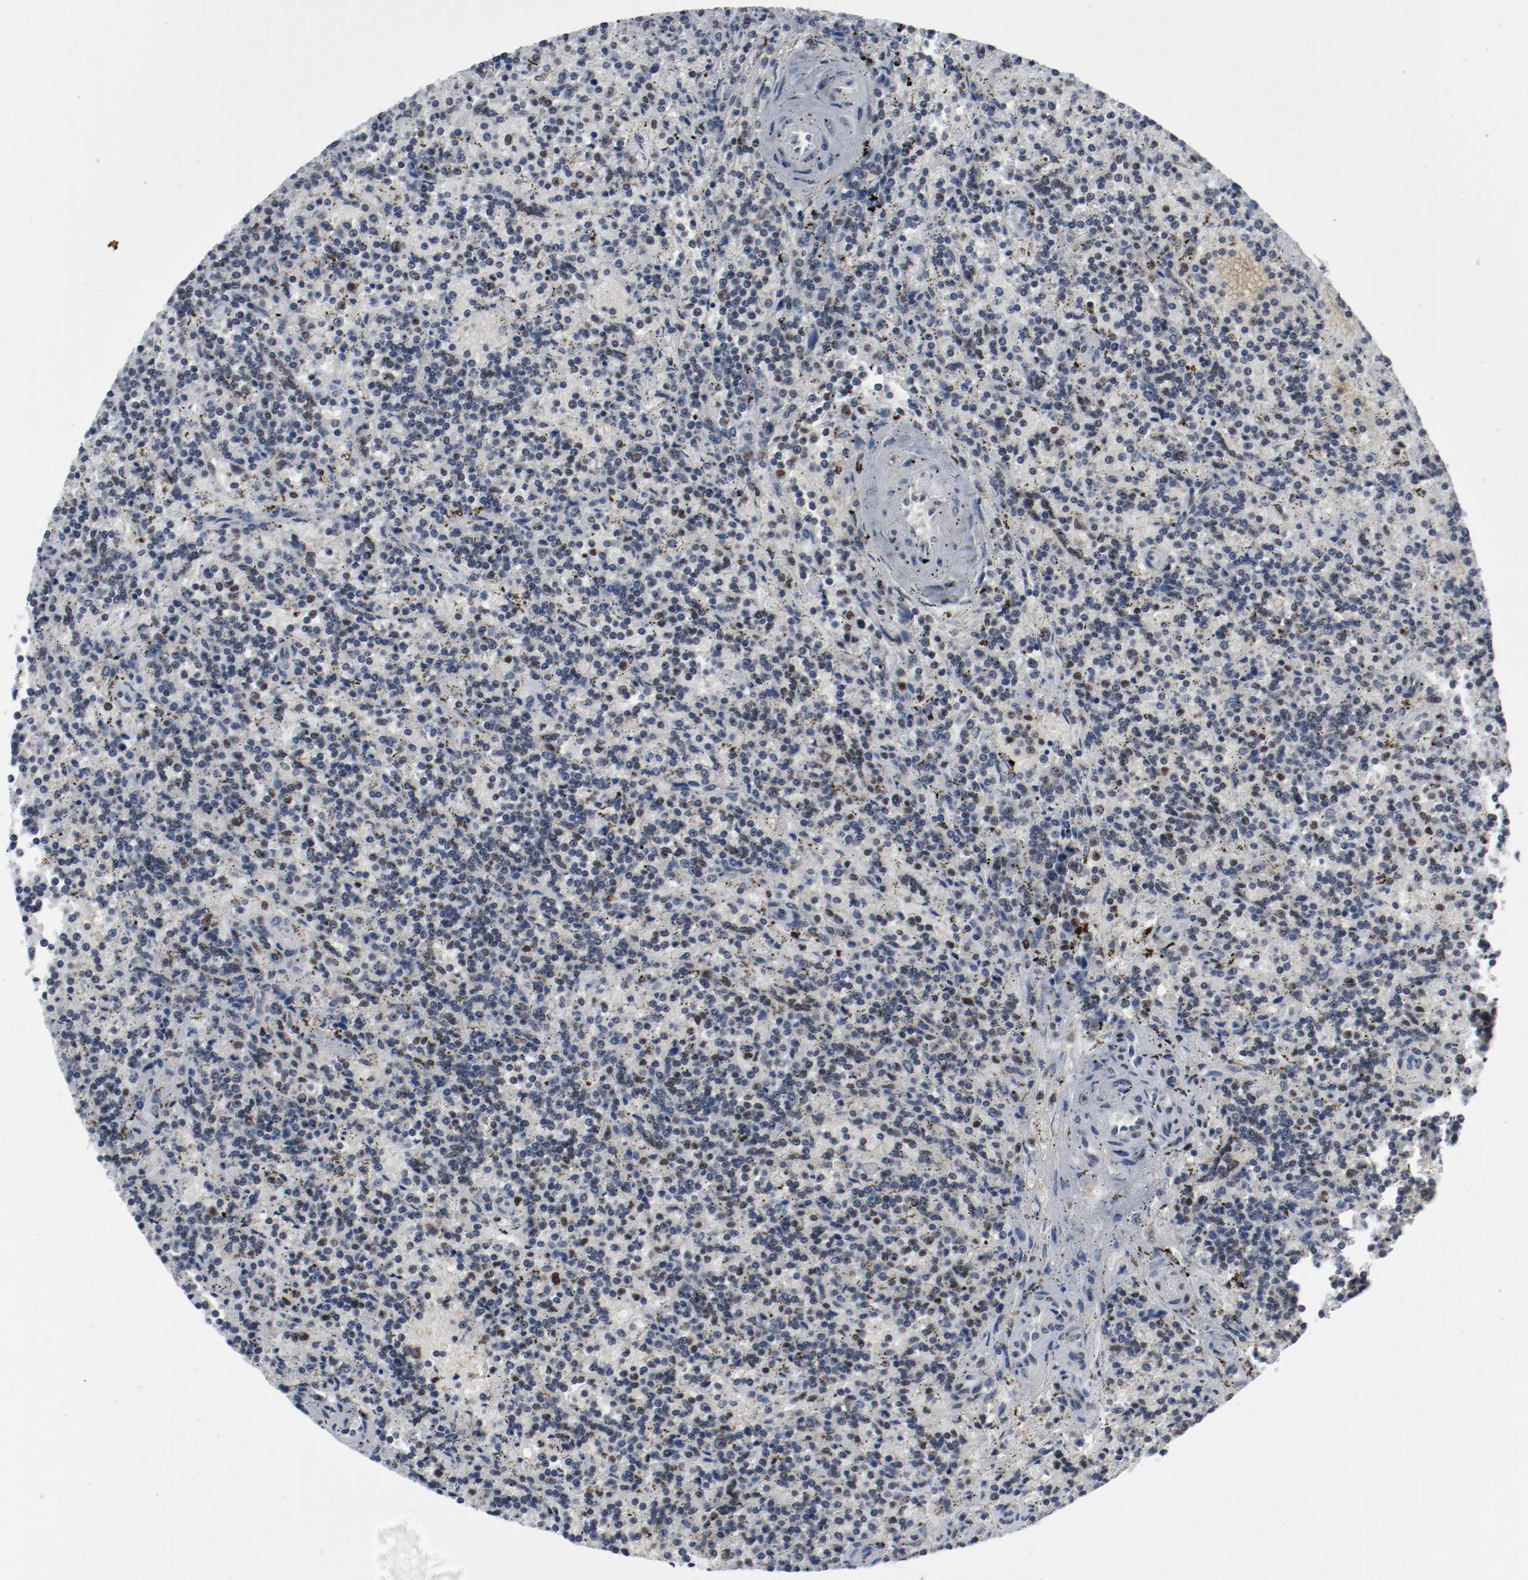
{"staining": {"intensity": "moderate", "quantity": "<25%", "location": "nuclear"}, "tissue": "lymphoma", "cell_type": "Tumor cells", "image_type": "cancer", "snomed": [{"axis": "morphology", "description": "Malignant lymphoma, non-Hodgkin's type, Low grade"}, {"axis": "topography", "description": "Spleen"}], "caption": "An immunohistochemistry (IHC) image of tumor tissue is shown. Protein staining in brown shows moderate nuclear positivity in malignant lymphoma, non-Hodgkin's type (low-grade) within tumor cells. (Stains: DAB (3,3'-diaminobenzidine) in brown, nuclei in blue, Microscopy: brightfield microscopy at high magnification).", "gene": "JMJD6", "patient": {"sex": "male", "age": 73}}